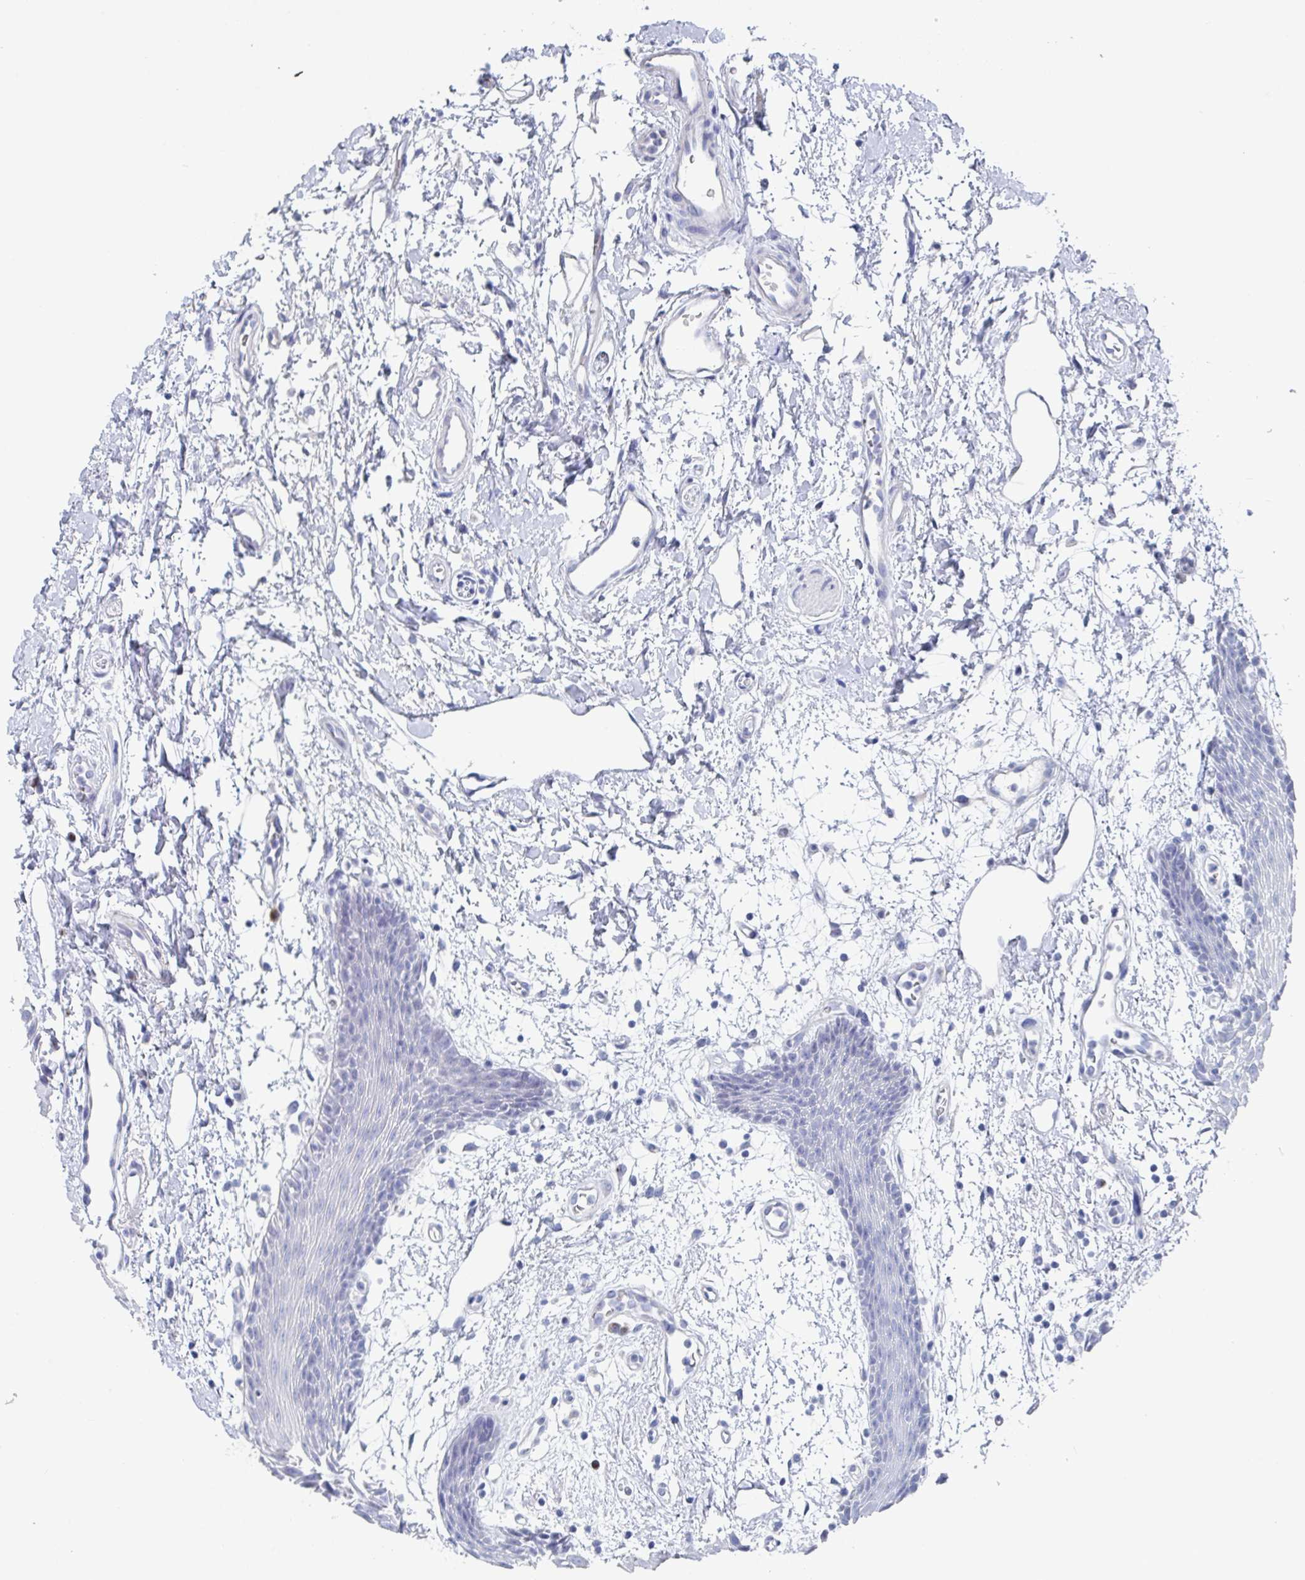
{"staining": {"intensity": "negative", "quantity": "none", "location": "none"}, "tissue": "oral mucosa", "cell_type": "Squamous epithelial cells", "image_type": "normal", "snomed": [{"axis": "morphology", "description": "Normal tissue, NOS"}, {"axis": "topography", "description": "Oral tissue"}], "caption": "This is an IHC image of benign oral mucosa. There is no staining in squamous epithelial cells.", "gene": "NT5C3B", "patient": {"sex": "female", "age": 59}}